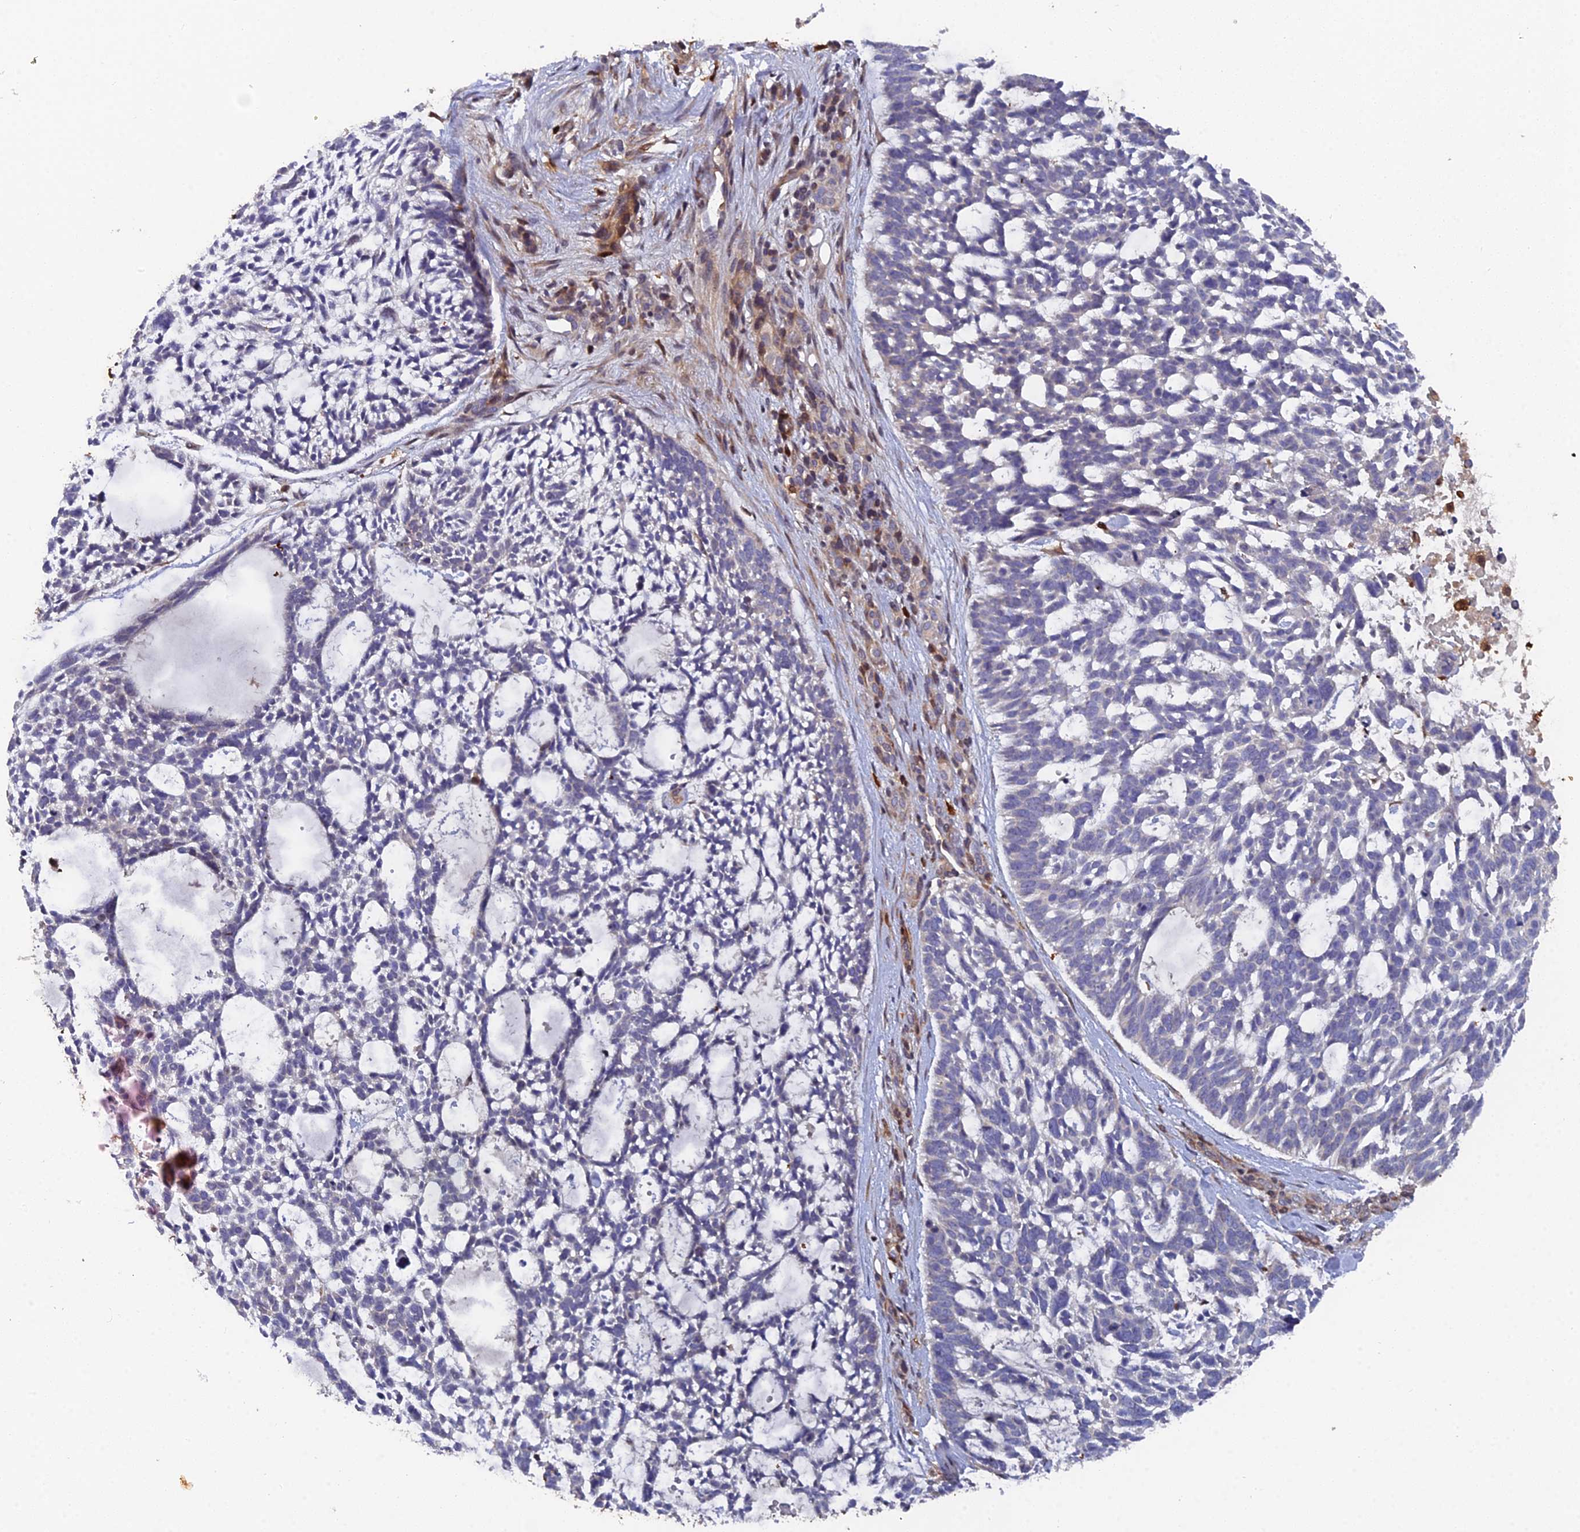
{"staining": {"intensity": "negative", "quantity": "none", "location": "none"}, "tissue": "skin cancer", "cell_type": "Tumor cells", "image_type": "cancer", "snomed": [{"axis": "morphology", "description": "Basal cell carcinoma"}, {"axis": "topography", "description": "Skin"}], "caption": "Tumor cells show no significant protein positivity in skin basal cell carcinoma. The staining was performed using DAB to visualize the protein expression in brown, while the nuclei were stained in blue with hematoxylin (Magnification: 20x).", "gene": "GALK2", "patient": {"sex": "male", "age": 88}}